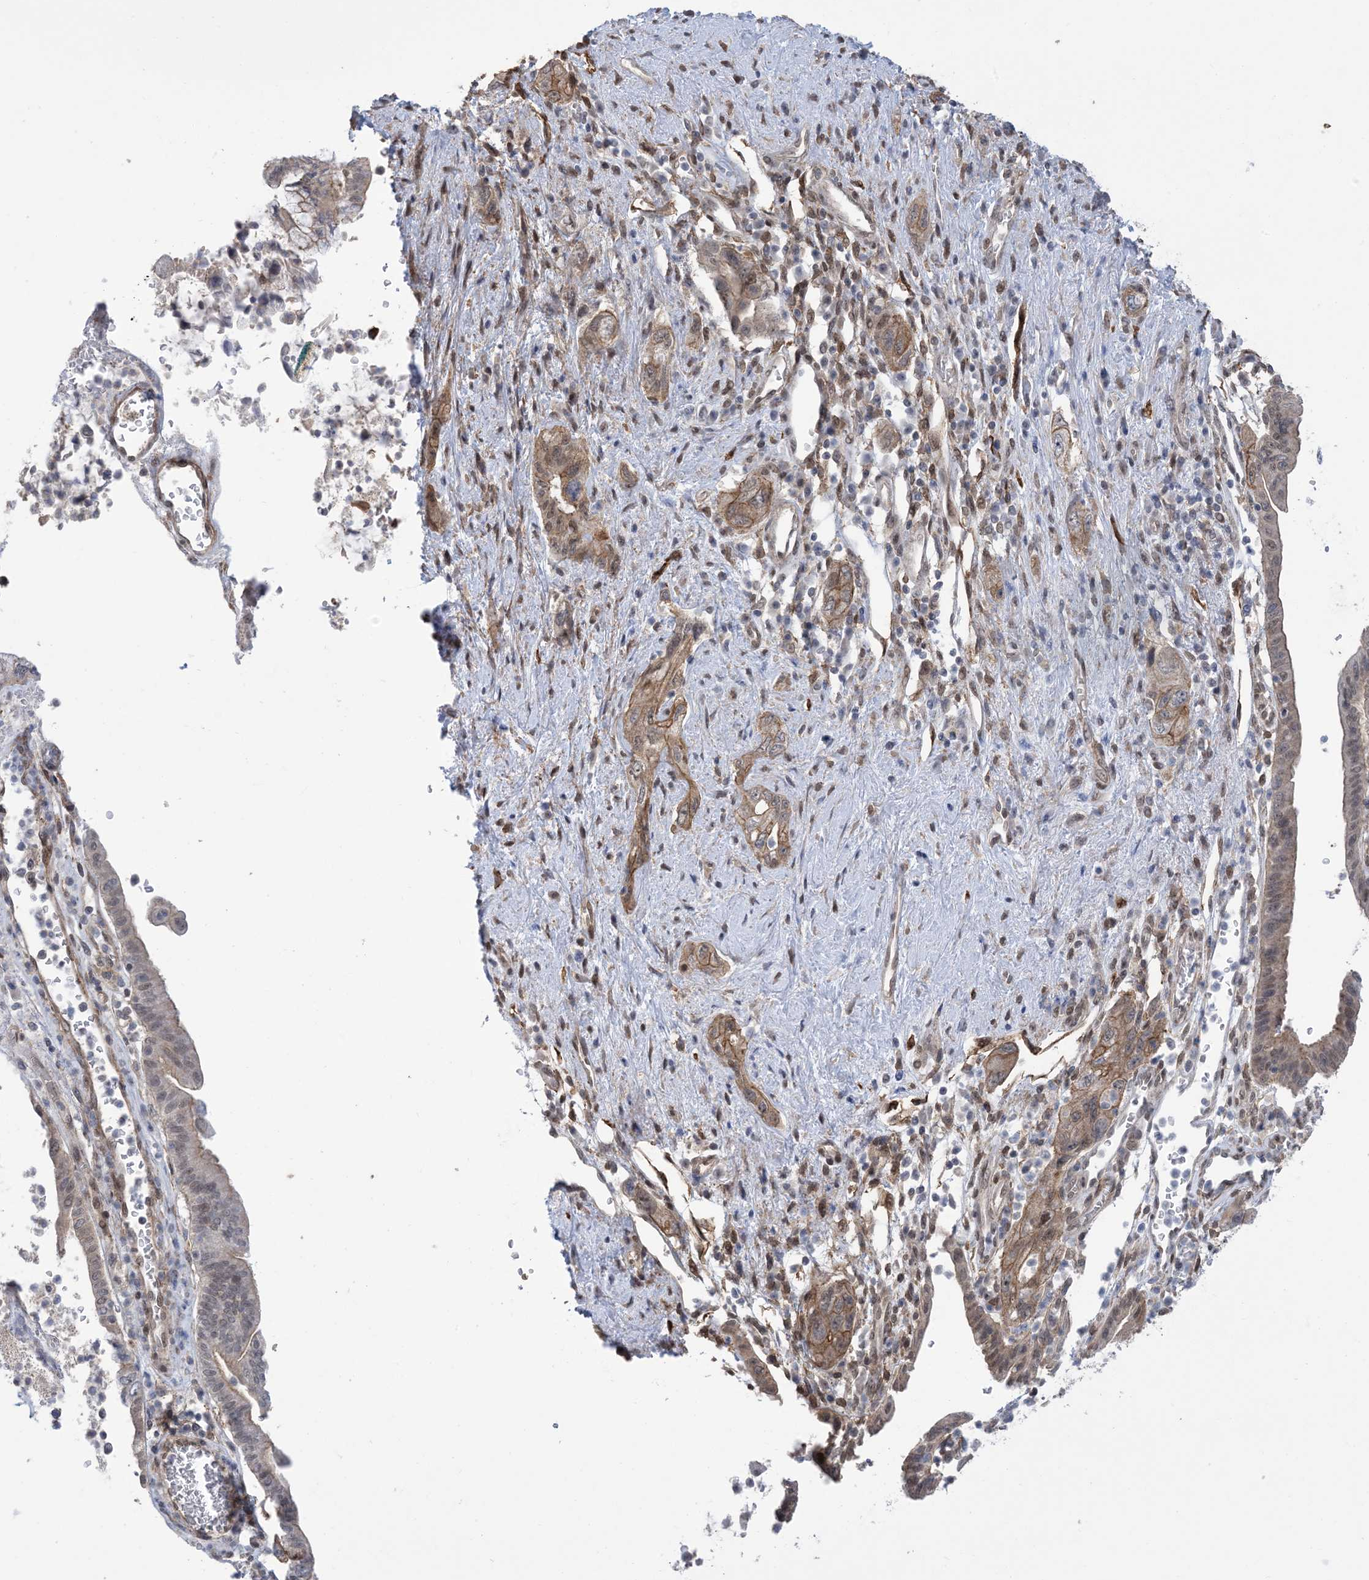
{"staining": {"intensity": "moderate", "quantity": "25%-75%", "location": "cytoplasmic/membranous"}, "tissue": "pancreatic cancer", "cell_type": "Tumor cells", "image_type": "cancer", "snomed": [{"axis": "morphology", "description": "Adenocarcinoma, NOS"}, {"axis": "topography", "description": "Pancreas"}], "caption": "Pancreatic cancer stained with IHC exhibits moderate cytoplasmic/membranous positivity in approximately 25%-75% of tumor cells.", "gene": "ZNF8", "patient": {"sex": "female", "age": 73}}